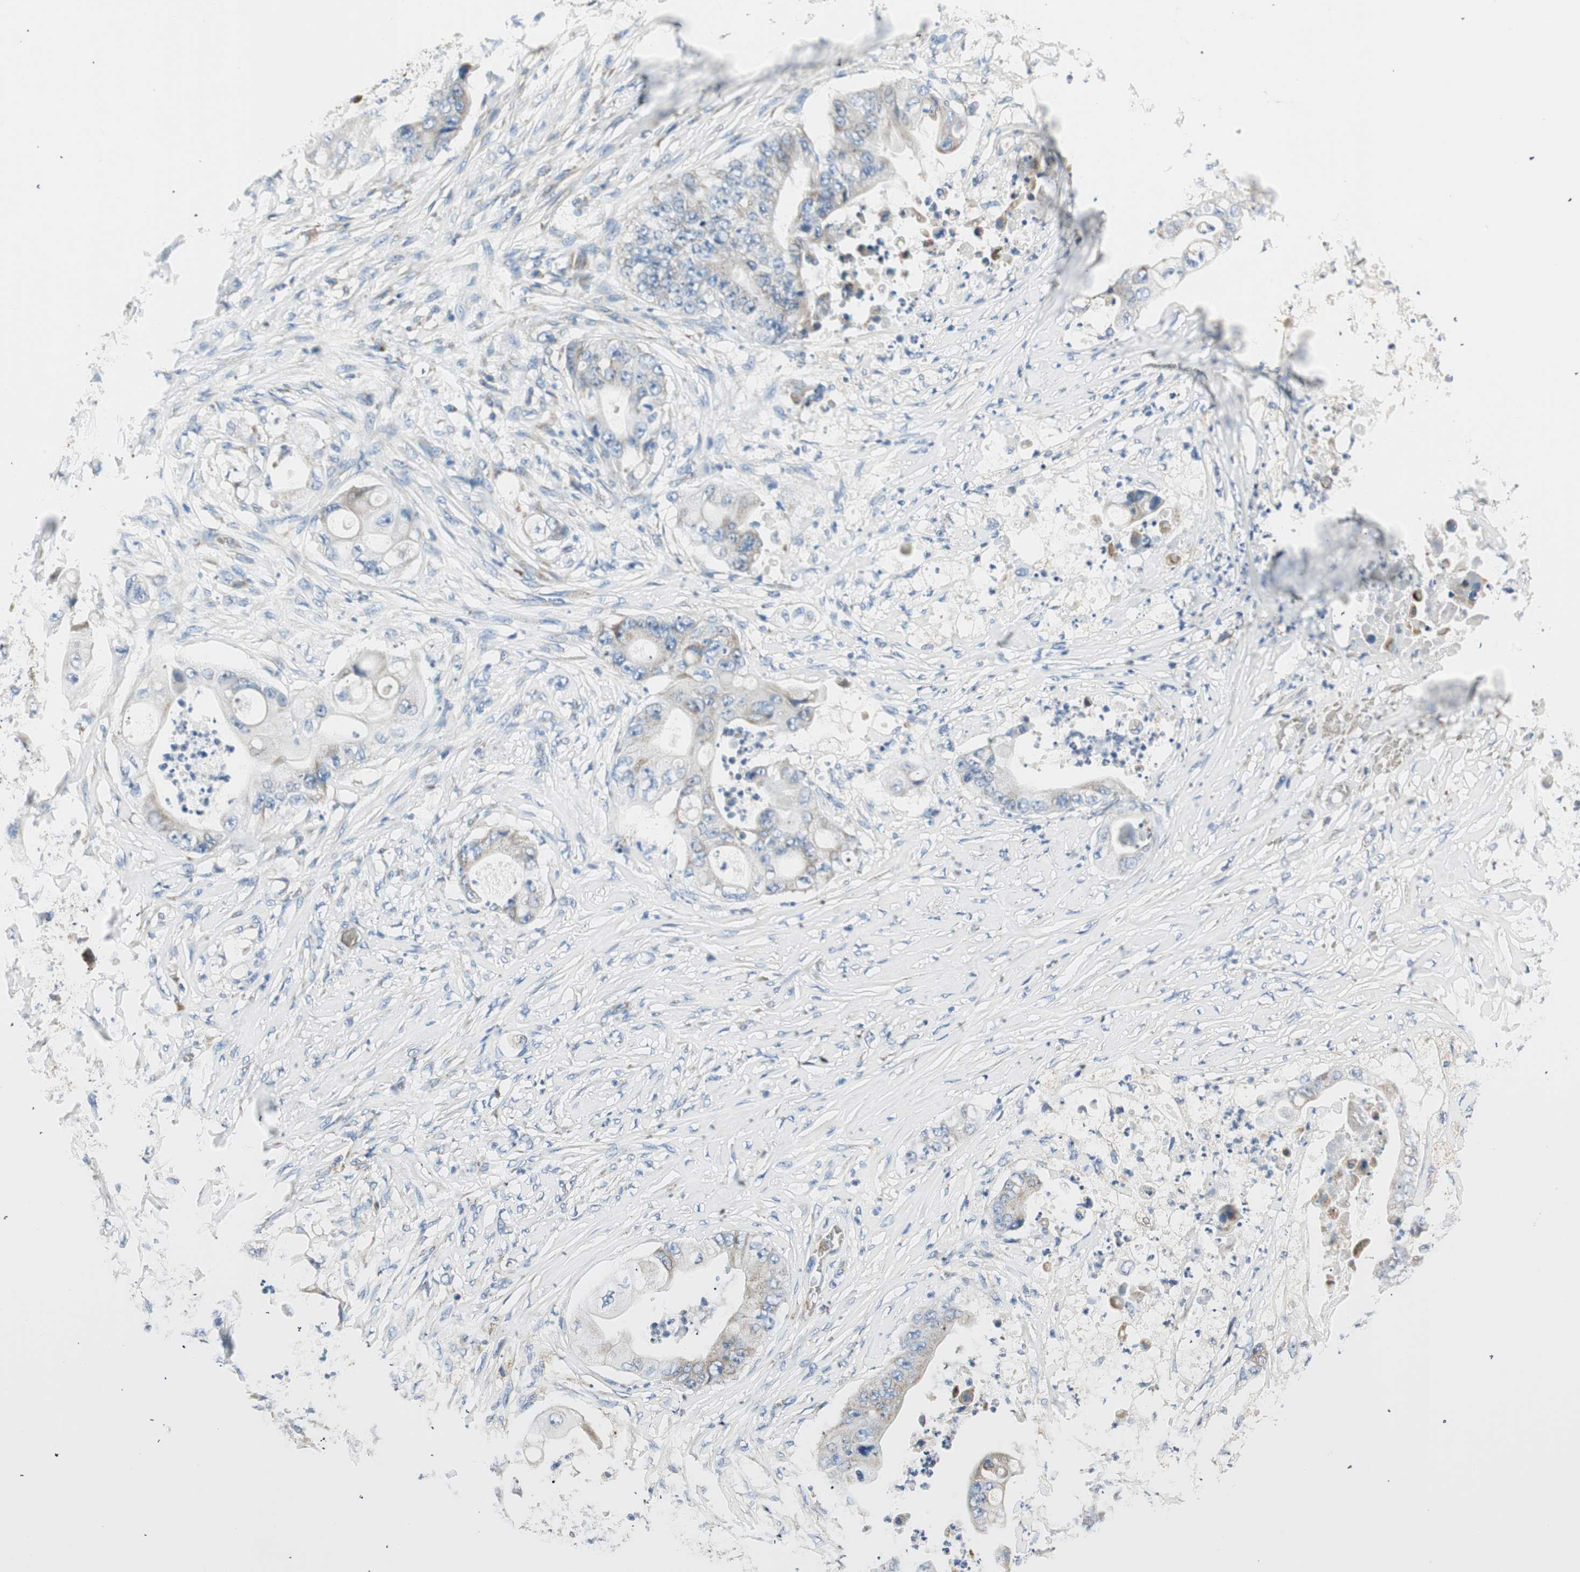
{"staining": {"intensity": "weak", "quantity": "25%-75%", "location": "cytoplasmic/membranous"}, "tissue": "stomach cancer", "cell_type": "Tumor cells", "image_type": "cancer", "snomed": [{"axis": "morphology", "description": "Adenocarcinoma, NOS"}, {"axis": "topography", "description": "Stomach"}], "caption": "This is a micrograph of immunohistochemistry (IHC) staining of stomach adenocarcinoma, which shows weak staining in the cytoplasmic/membranous of tumor cells.", "gene": "RORB", "patient": {"sex": "female", "age": 73}}